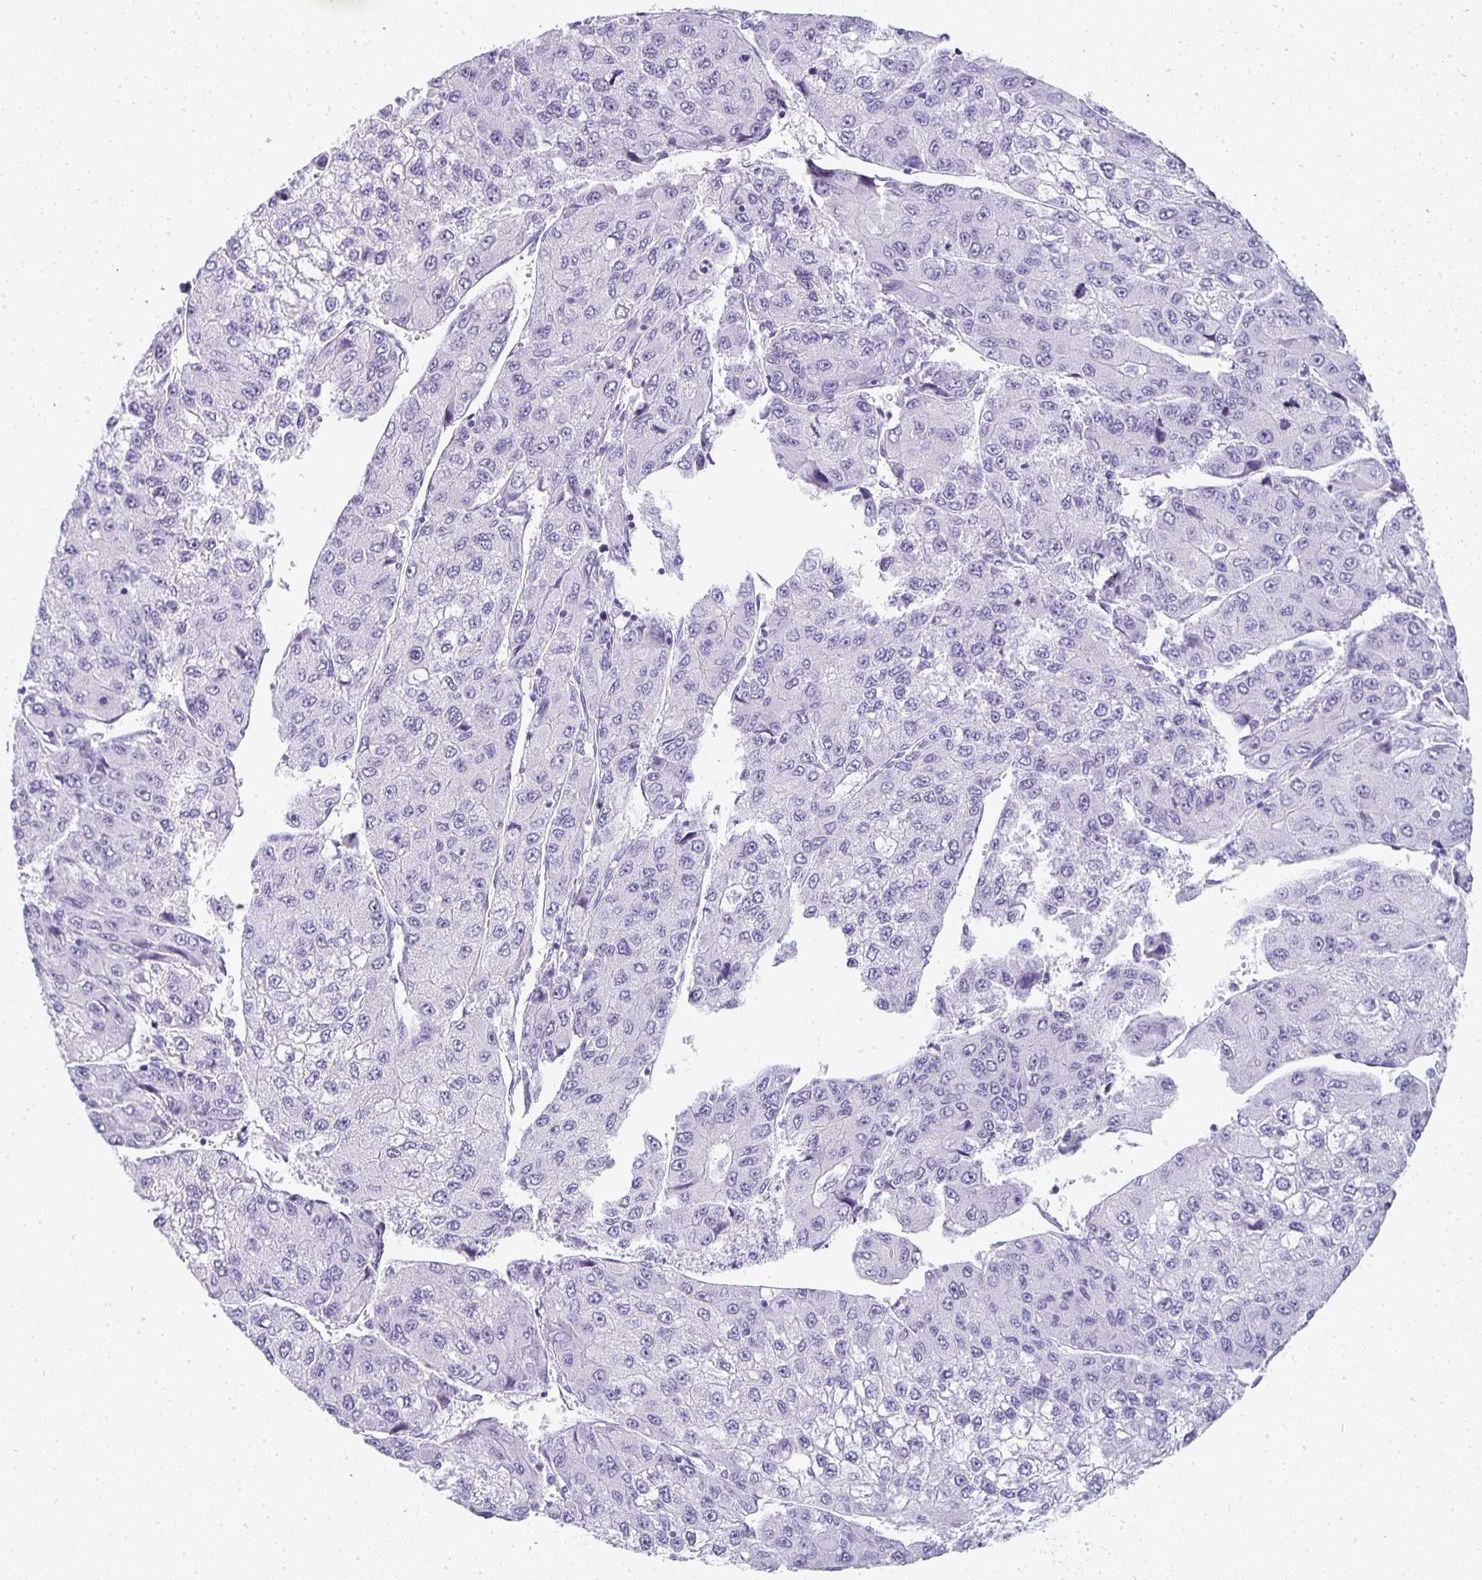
{"staining": {"intensity": "negative", "quantity": "none", "location": "none"}, "tissue": "liver cancer", "cell_type": "Tumor cells", "image_type": "cancer", "snomed": [{"axis": "morphology", "description": "Carcinoma, Hepatocellular, NOS"}, {"axis": "topography", "description": "Liver"}], "caption": "IHC of liver cancer displays no positivity in tumor cells.", "gene": "TPSD1", "patient": {"sex": "female", "age": 66}}